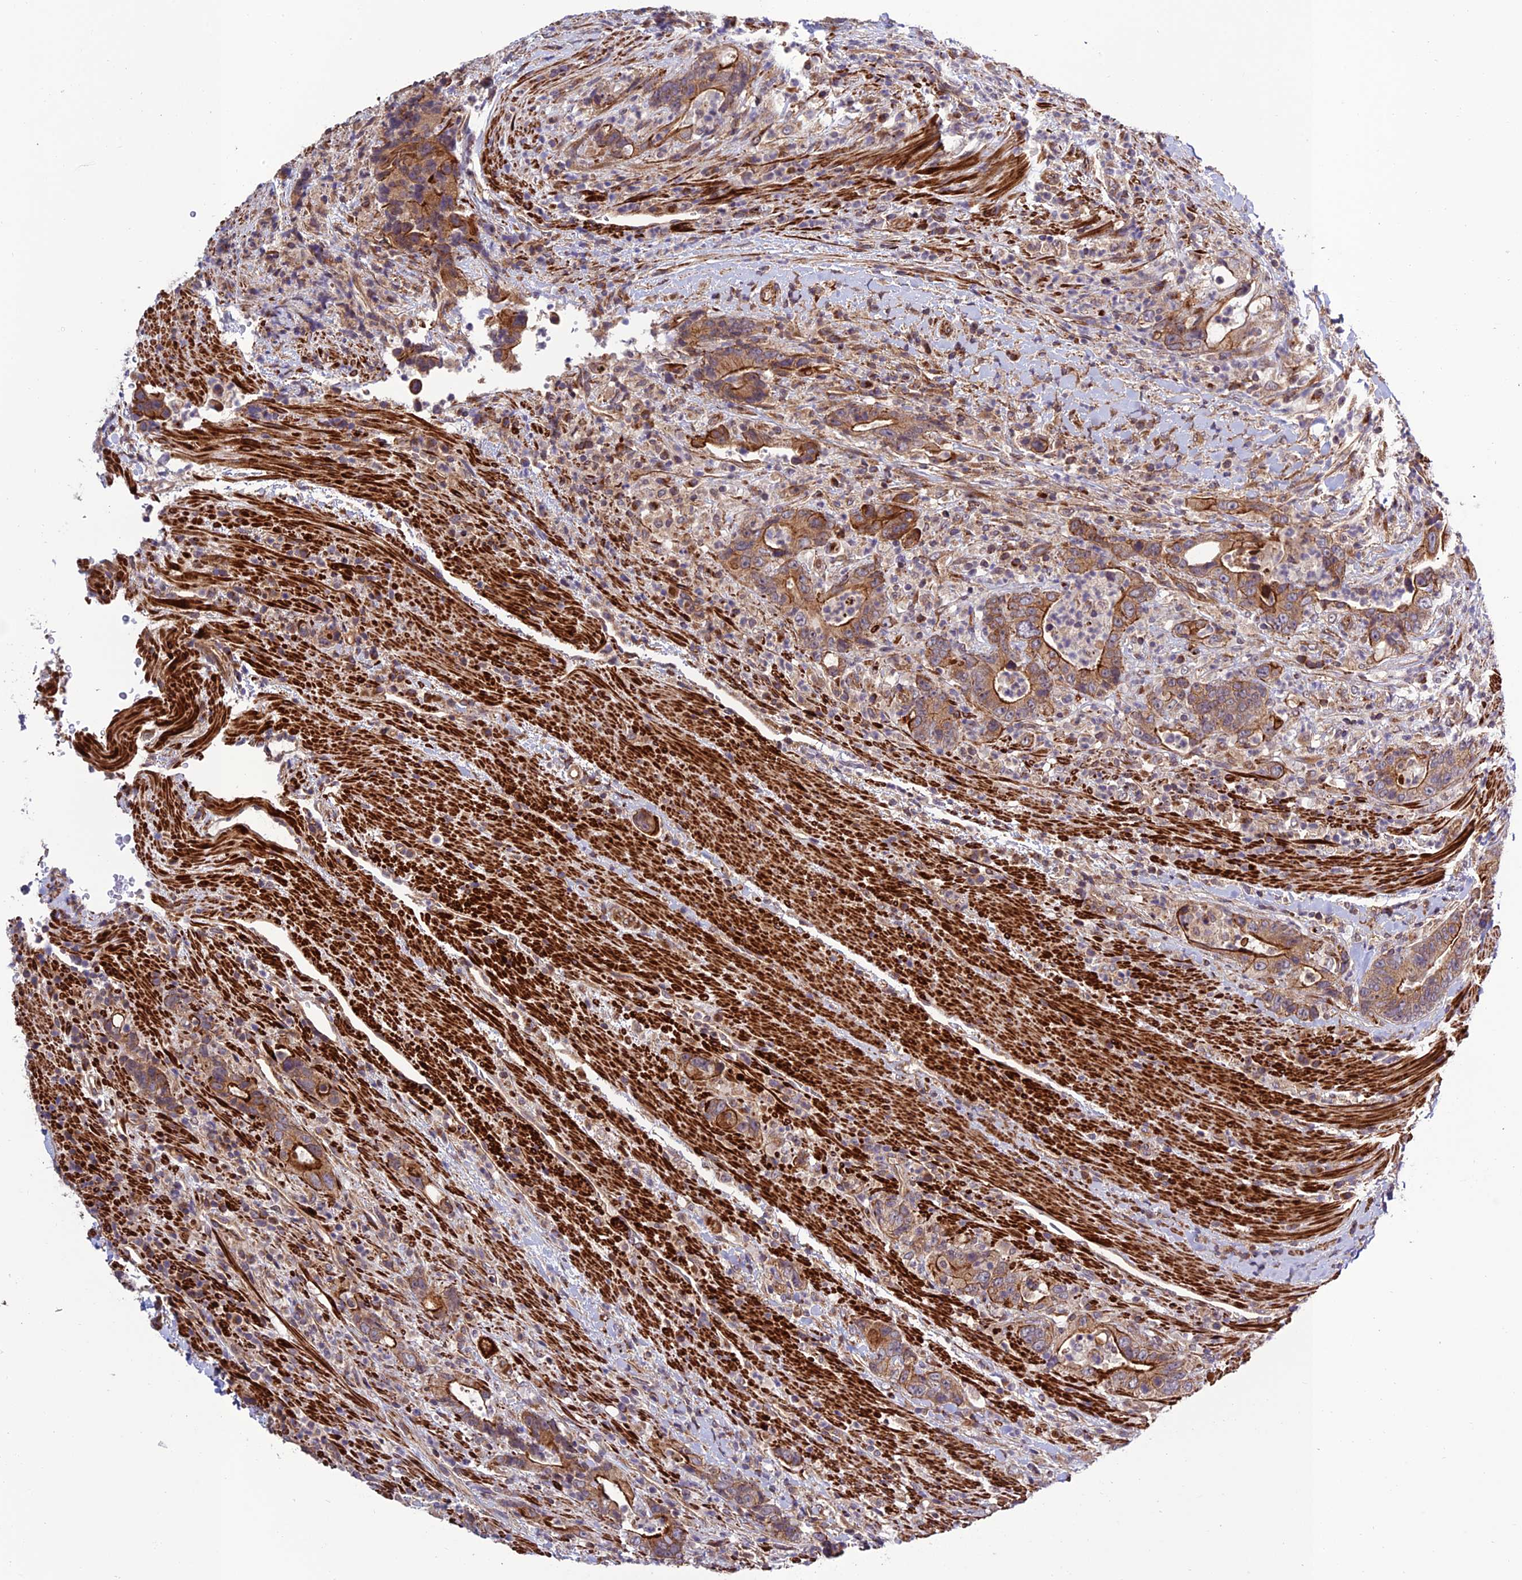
{"staining": {"intensity": "moderate", "quantity": ">75%", "location": "cytoplasmic/membranous"}, "tissue": "colorectal cancer", "cell_type": "Tumor cells", "image_type": "cancer", "snomed": [{"axis": "morphology", "description": "Adenocarcinoma, NOS"}, {"axis": "topography", "description": "Colon"}], "caption": "DAB (3,3'-diaminobenzidine) immunohistochemical staining of colorectal adenocarcinoma shows moderate cytoplasmic/membranous protein positivity in approximately >75% of tumor cells. (Stains: DAB (3,3'-diaminobenzidine) in brown, nuclei in blue, Microscopy: brightfield microscopy at high magnification).", "gene": "TNIP3", "patient": {"sex": "female", "age": 75}}